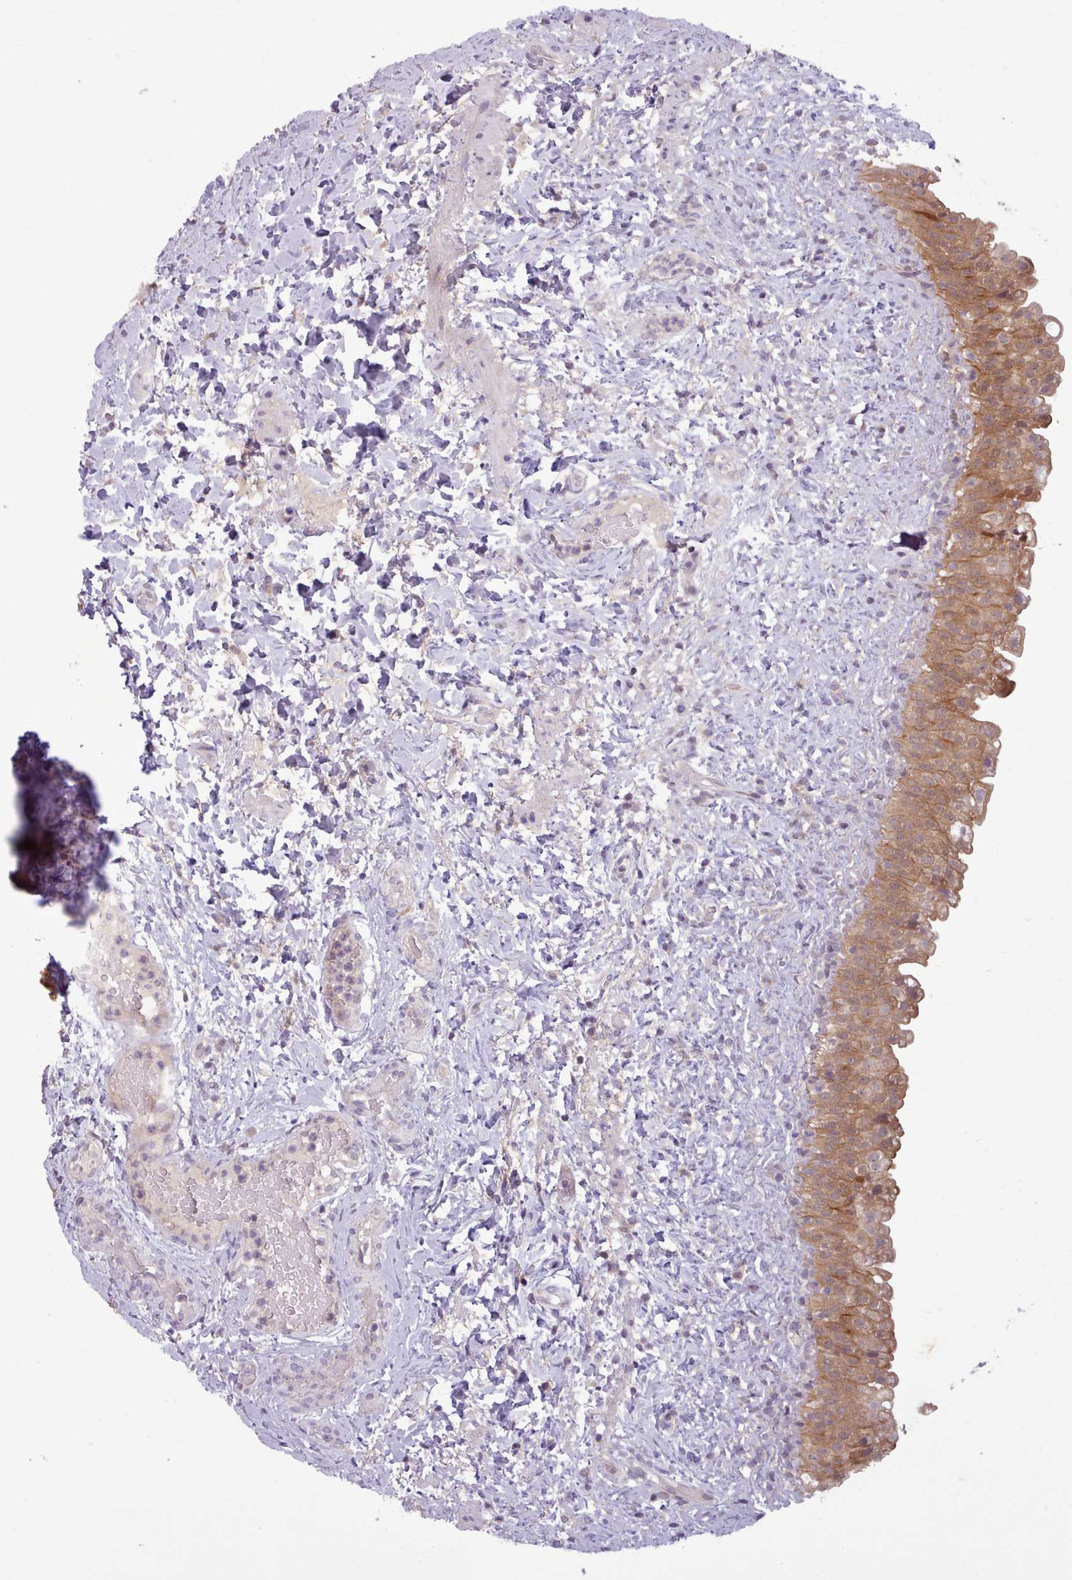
{"staining": {"intensity": "moderate", "quantity": ">75%", "location": "cytoplasmic/membranous"}, "tissue": "urinary bladder", "cell_type": "Urothelial cells", "image_type": "normal", "snomed": [{"axis": "morphology", "description": "Normal tissue, NOS"}, {"axis": "topography", "description": "Urinary bladder"}], "caption": "Immunohistochemical staining of normal urinary bladder reveals moderate cytoplasmic/membranous protein staining in approximately >75% of urothelial cells.", "gene": "NMRK1", "patient": {"sex": "female", "age": 27}}